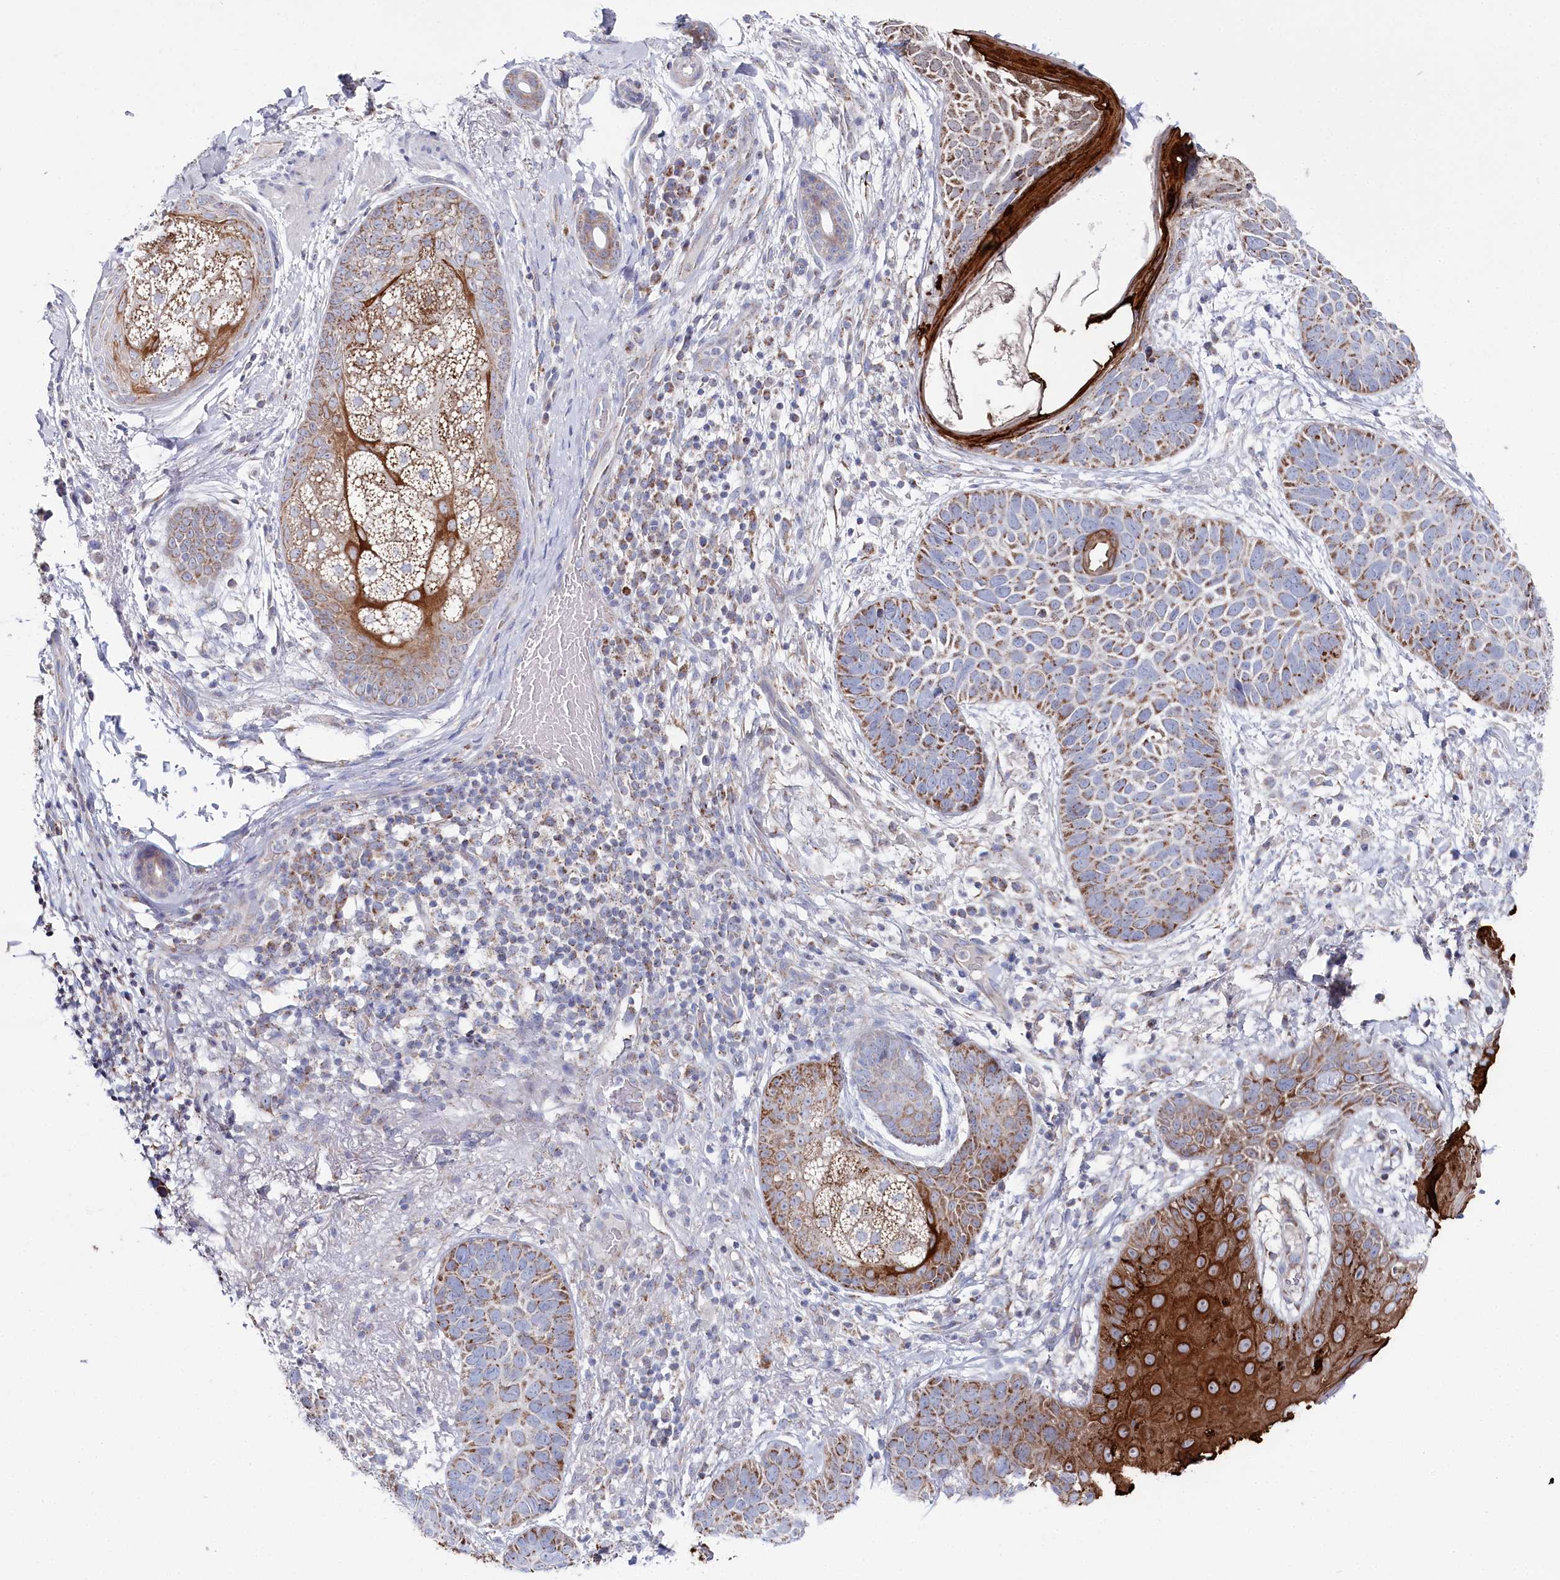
{"staining": {"intensity": "moderate", "quantity": ">75%", "location": "cytoplasmic/membranous"}, "tissue": "skin cancer", "cell_type": "Tumor cells", "image_type": "cancer", "snomed": [{"axis": "morphology", "description": "Basal cell carcinoma"}, {"axis": "topography", "description": "Skin"}], "caption": "Protein staining of skin basal cell carcinoma tissue reveals moderate cytoplasmic/membranous positivity in approximately >75% of tumor cells.", "gene": "GLS2", "patient": {"sex": "male", "age": 85}}